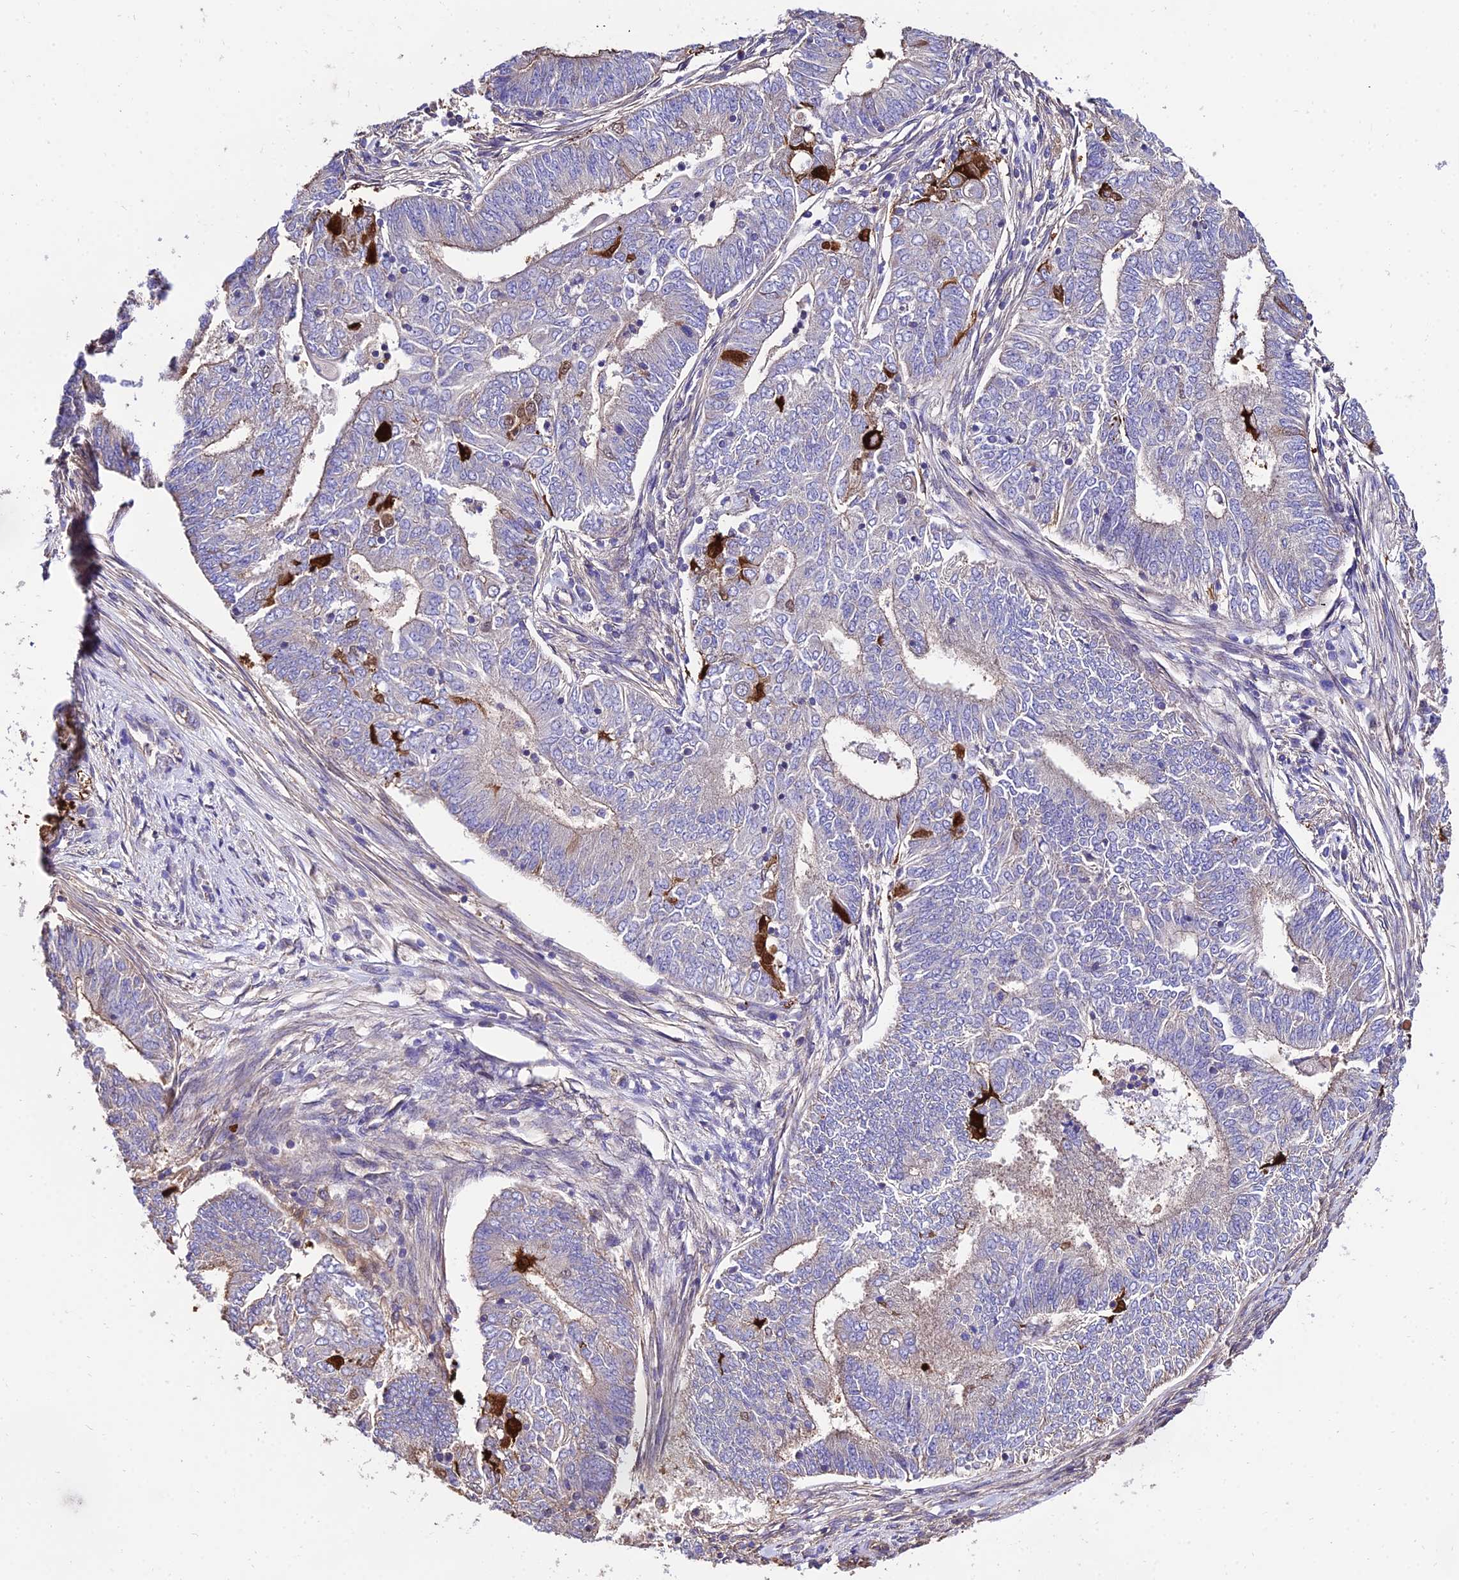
{"staining": {"intensity": "weak", "quantity": "25%-75%", "location": "cytoplasmic/membranous"}, "tissue": "endometrial cancer", "cell_type": "Tumor cells", "image_type": "cancer", "snomed": [{"axis": "morphology", "description": "Adenocarcinoma, NOS"}, {"axis": "topography", "description": "Endometrium"}], "caption": "A brown stain labels weak cytoplasmic/membranous positivity of a protein in human endometrial cancer tumor cells. The staining is performed using DAB brown chromogen to label protein expression. The nuclei are counter-stained blue using hematoxylin.", "gene": "CALM2", "patient": {"sex": "female", "age": 62}}